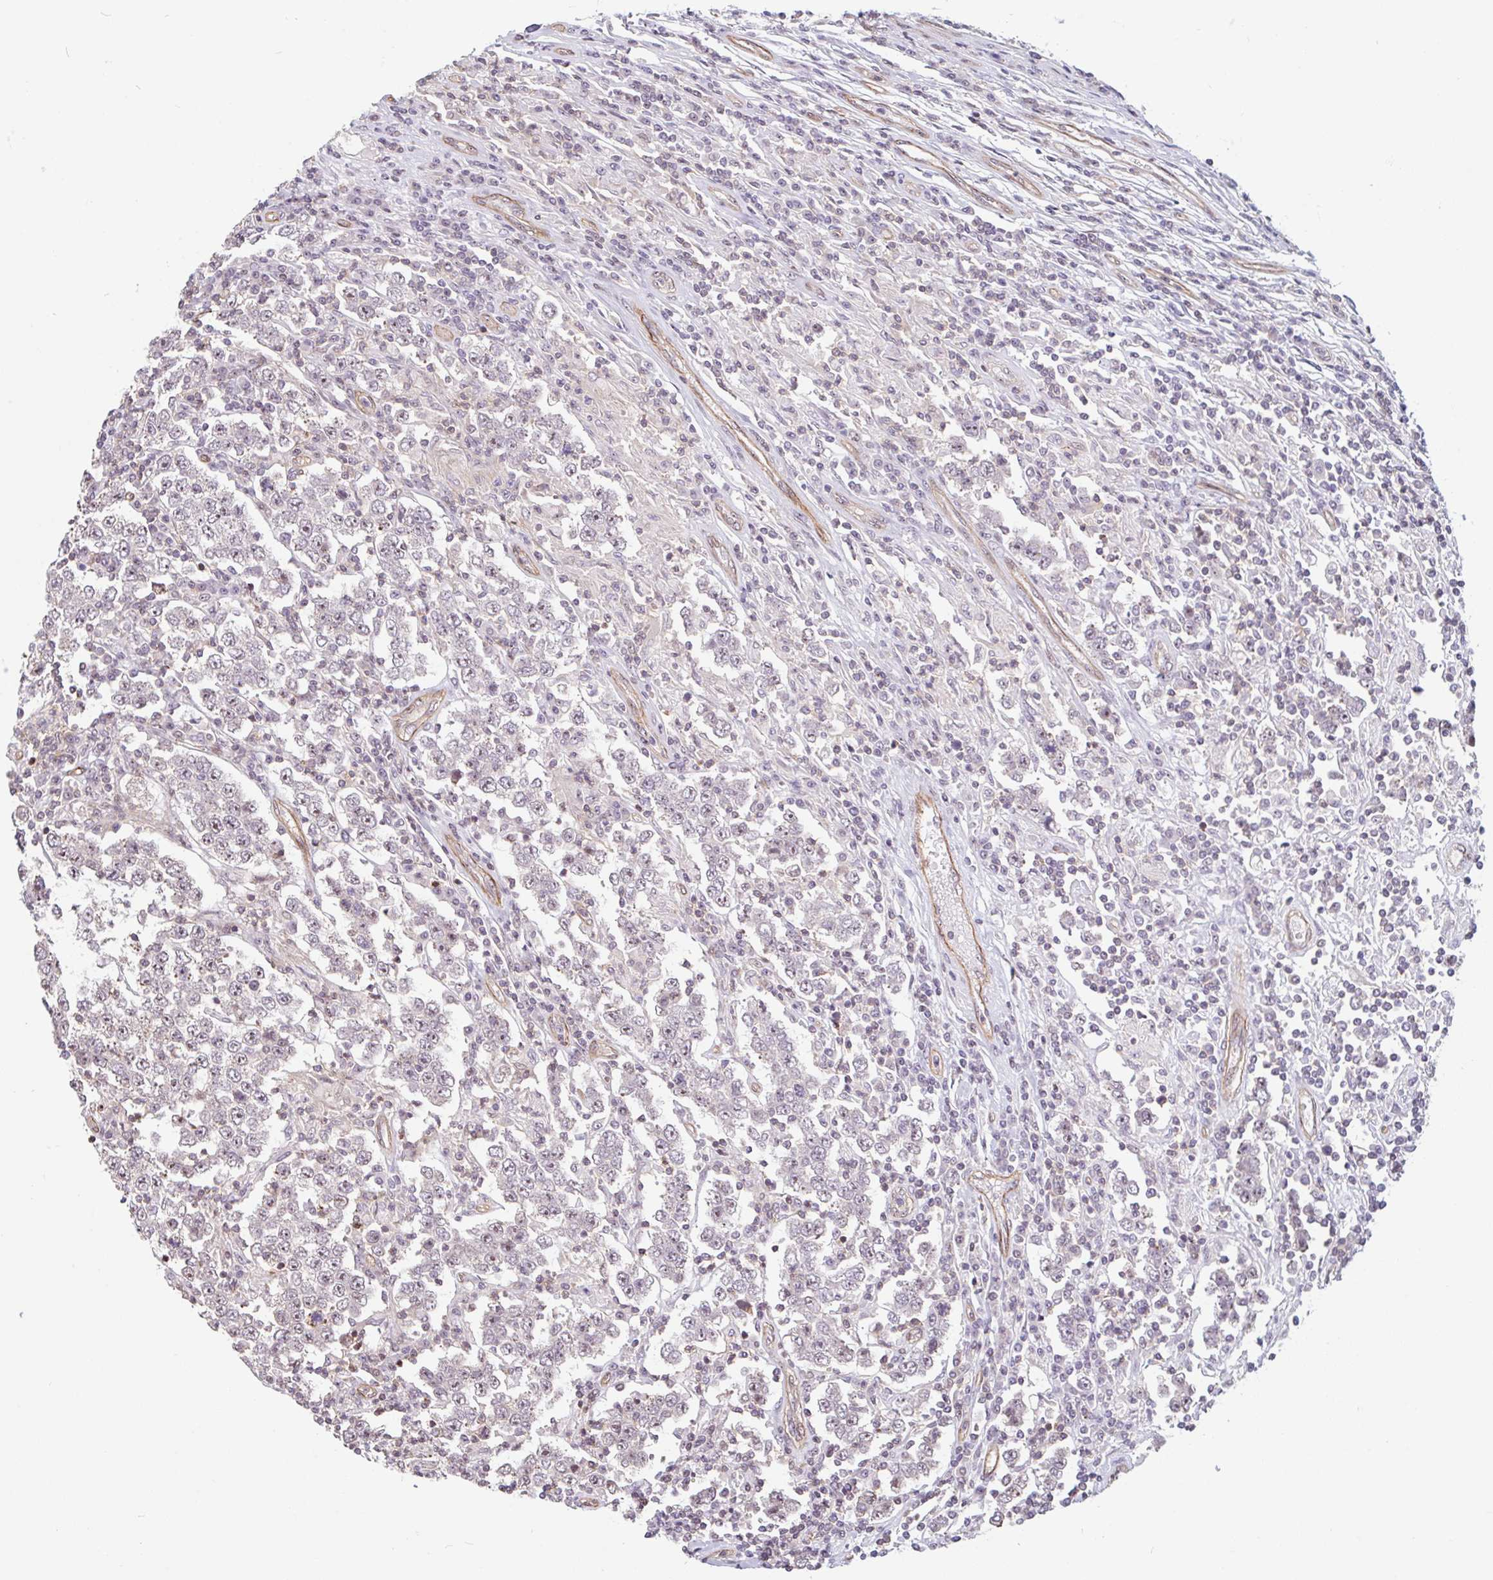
{"staining": {"intensity": "moderate", "quantity": "<25%", "location": "nuclear"}, "tissue": "testis cancer", "cell_type": "Tumor cells", "image_type": "cancer", "snomed": [{"axis": "morphology", "description": "Normal tissue, NOS"}, {"axis": "morphology", "description": "Urothelial carcinoma, High grade"}, {"axis": "morphology", "description": "Seminoma, NOS"}, {"axis": "morphology", "description": "Carcinoma, Embryonal, NOS"}, {"axis": "topography", "description": "Urinary bladder"}, {"axis": "topography", "description": "Testis"}], "caption": "Urothelial carcinoma (high-grade) (testis) stained with a brown dye demonstrates moderate nuclear positive positivity in about <25% of tumor cells.", "gene": "ZNF689", "patient": {"sex": "male", "age": 41}}